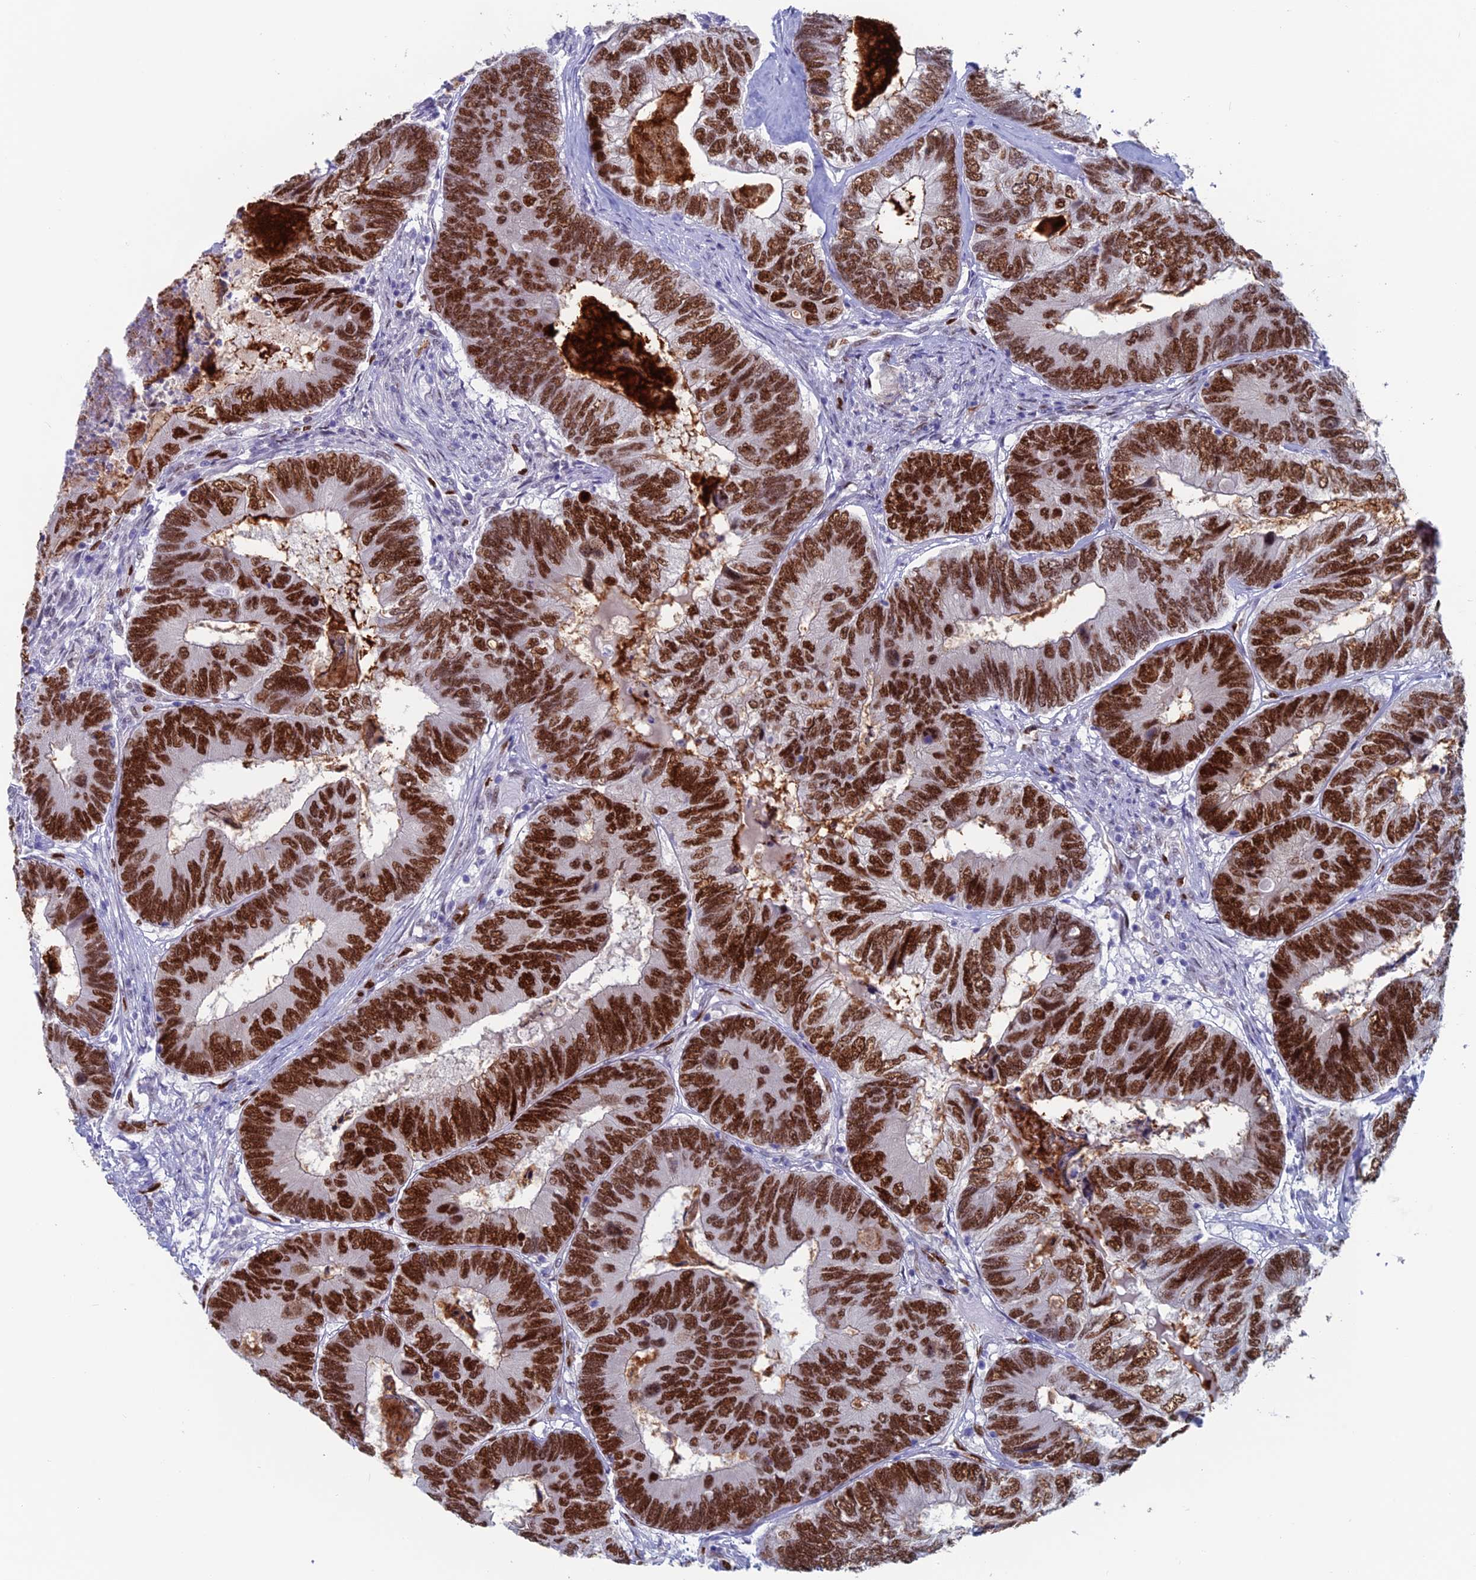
{"staining": {"intensity": "strong", "quantity": ">75%", "location": "nuclear"}, "tissue": "colorectal cancer", "cell_type": "Tumor cells", "image_type": "cancer", "snomed": [{"axis": "morphology", "description": "Adenocarcinoma, NOS"}, {"axis": "topography", "description": "Colon"}], "caption": "The micrograph demonstrates immunohistochemical staining of colorectal adenocarcinoma. There is strong nuclear staining is appreciated in about >75% of tumor cells.", "gene": "NOL4L", "patient": {"sex": "female", "age": 67}}